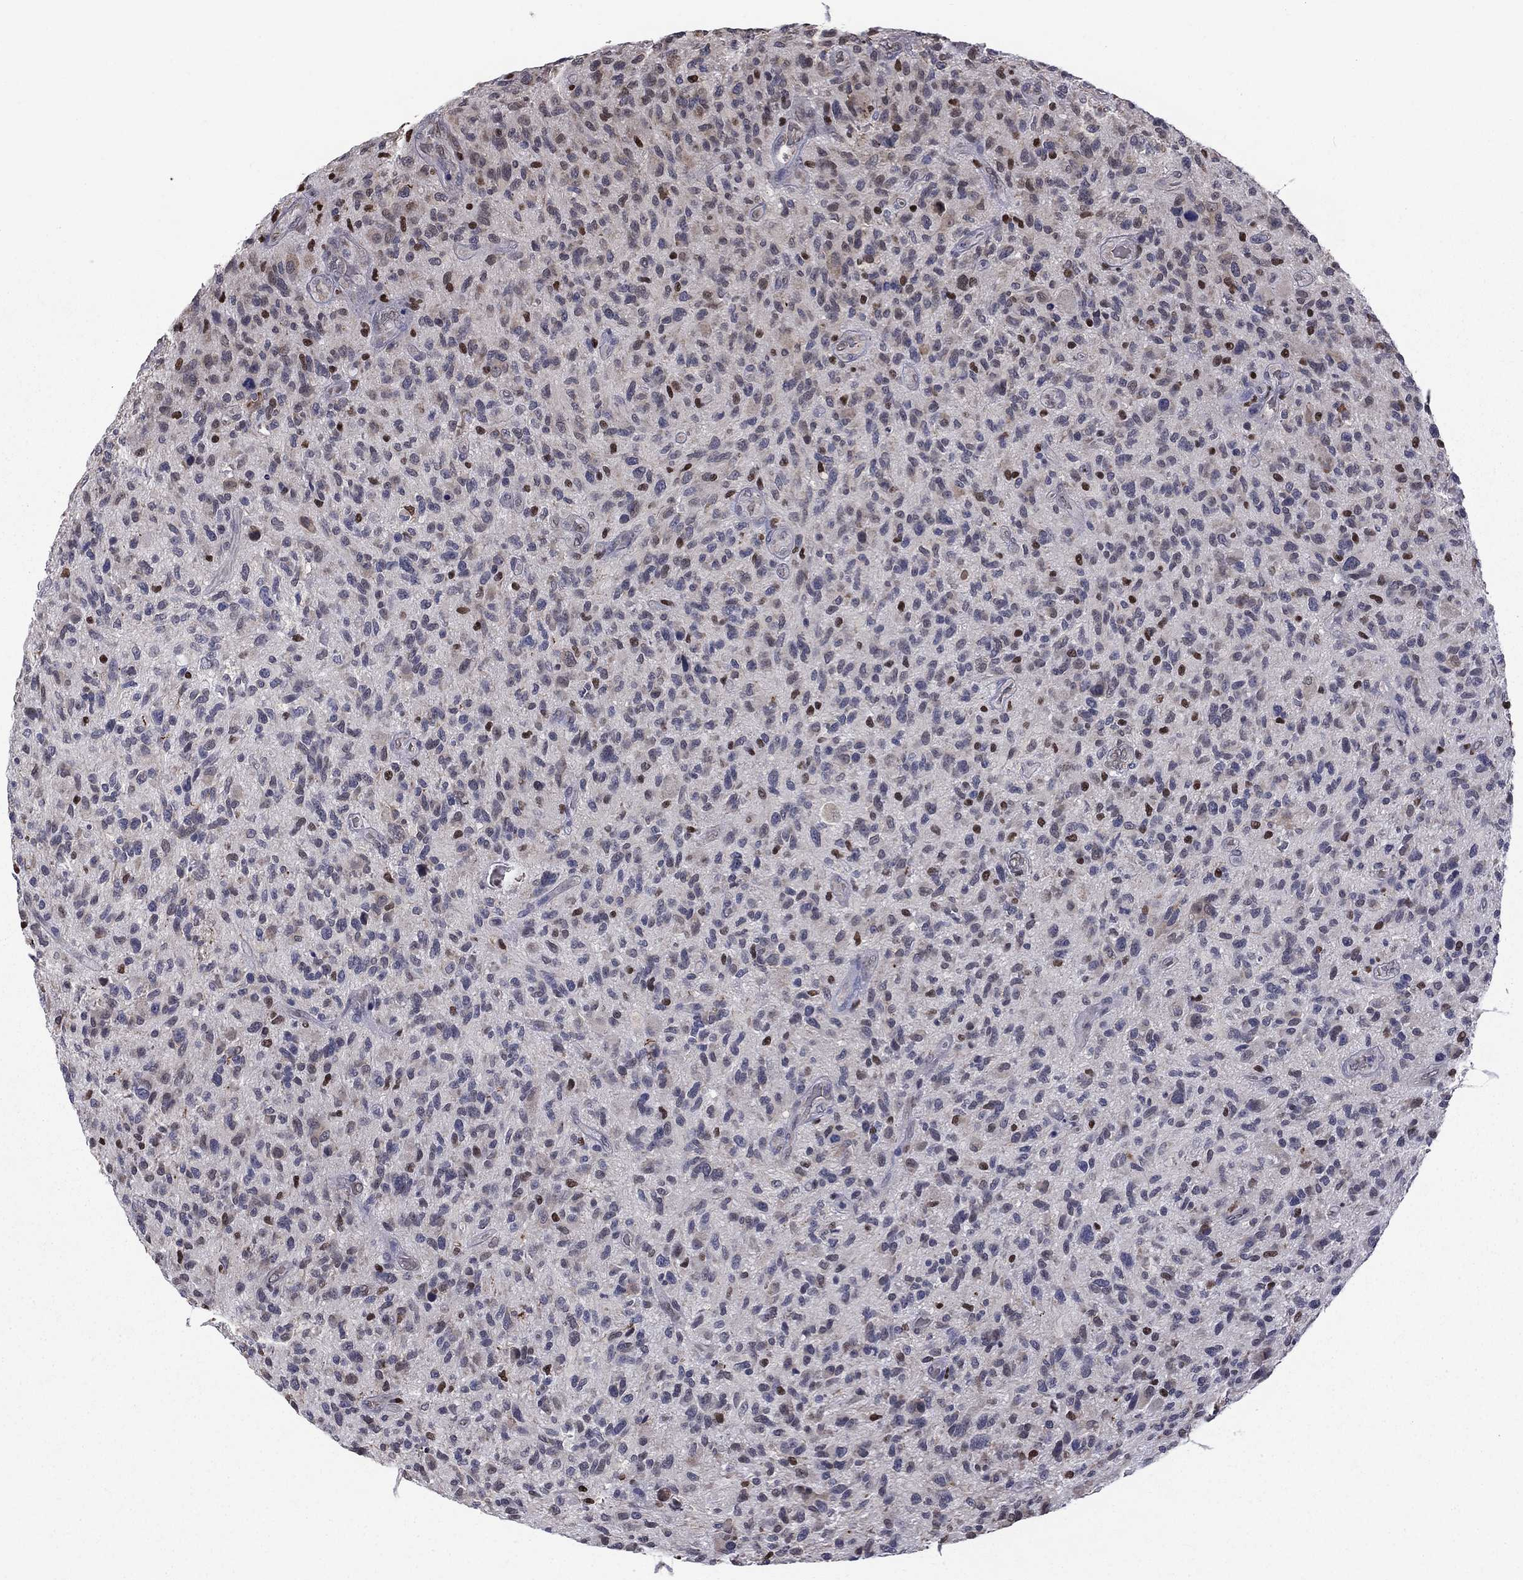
{"staining": {"intensity": "weak", "quantity": "<25%", "location": "cytoplasmic/membranous,nuclear"}, "tissue": "glioma", "cell_type": "Tumor cells", "image_type": "cancer", "snomed": [{"axis": "morphology", "description": "Glioma, malignant, High grade"}, {"axis": "topography", "description": "Brain"}], "caption": "Human glioma stained for a protein using IHC demonstrates no positivity in tumor cells.", "gene": "HSPB2", "patient": {"sex": "male", "age": 47}}